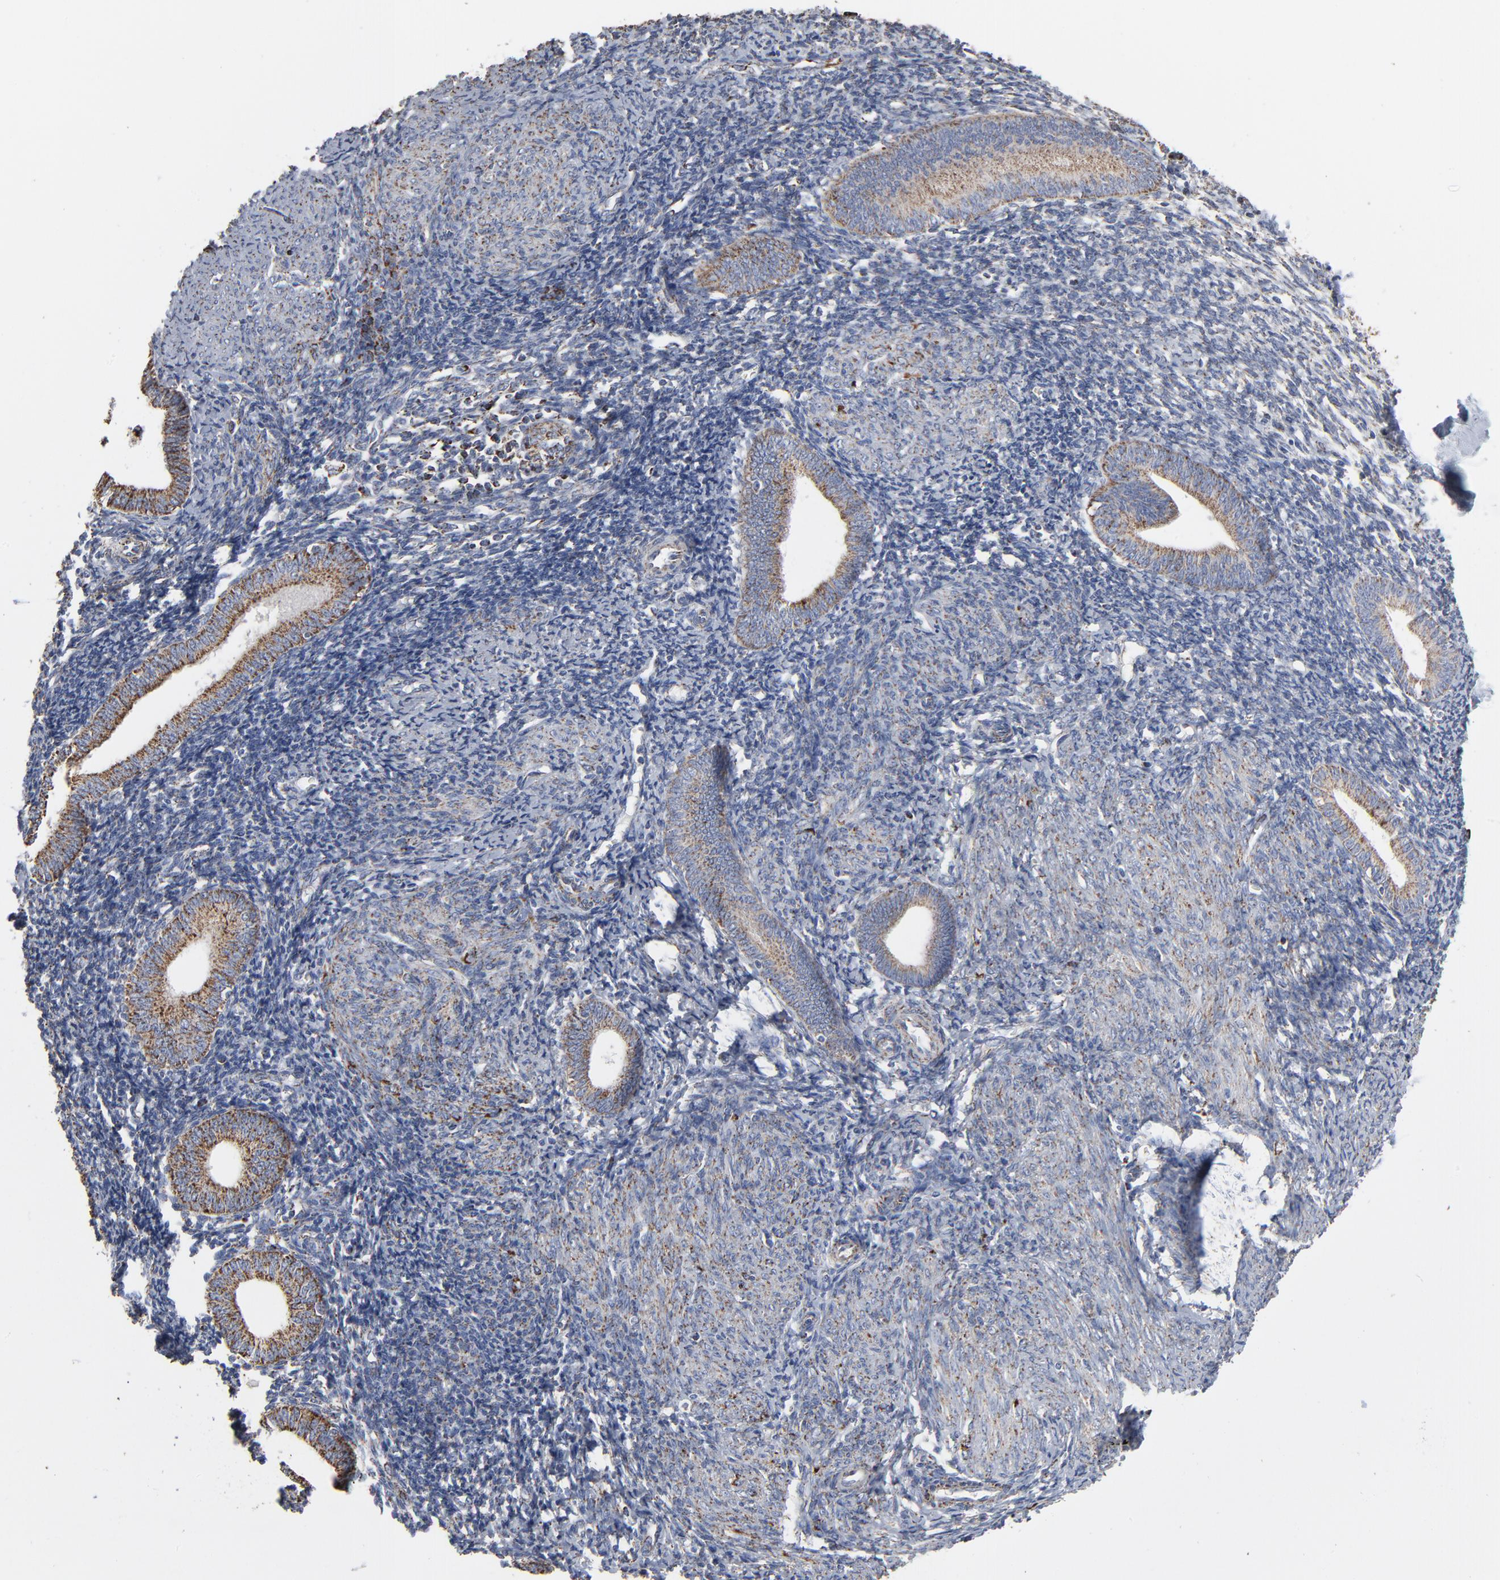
{"staining": {"intensity": "strong", "quantity": ">75%", "location": "cytoplasmic/membranous"}, "tissue": "endometrium", "cell_type": "Cells in endometrial stroma", "image_type": "normal", "snomed": [{"axis": "morphology", "description": "Normal tissue, NOS"}, {"axis": "topography", "description": "Endometrium"}], "caption": "Immunohistochemical staining of normal human endometrium displays >75% levels of strong cytoplasmic/membranous protein expression in approximately >75% of cells in endometrial stroma. (DAB (3,3'-diaminobenzidine) = brown stain, brightfield microscopy at high magnification).", "gene": "UQCRC1", "patient": {"sex": "female", "age": 57}}